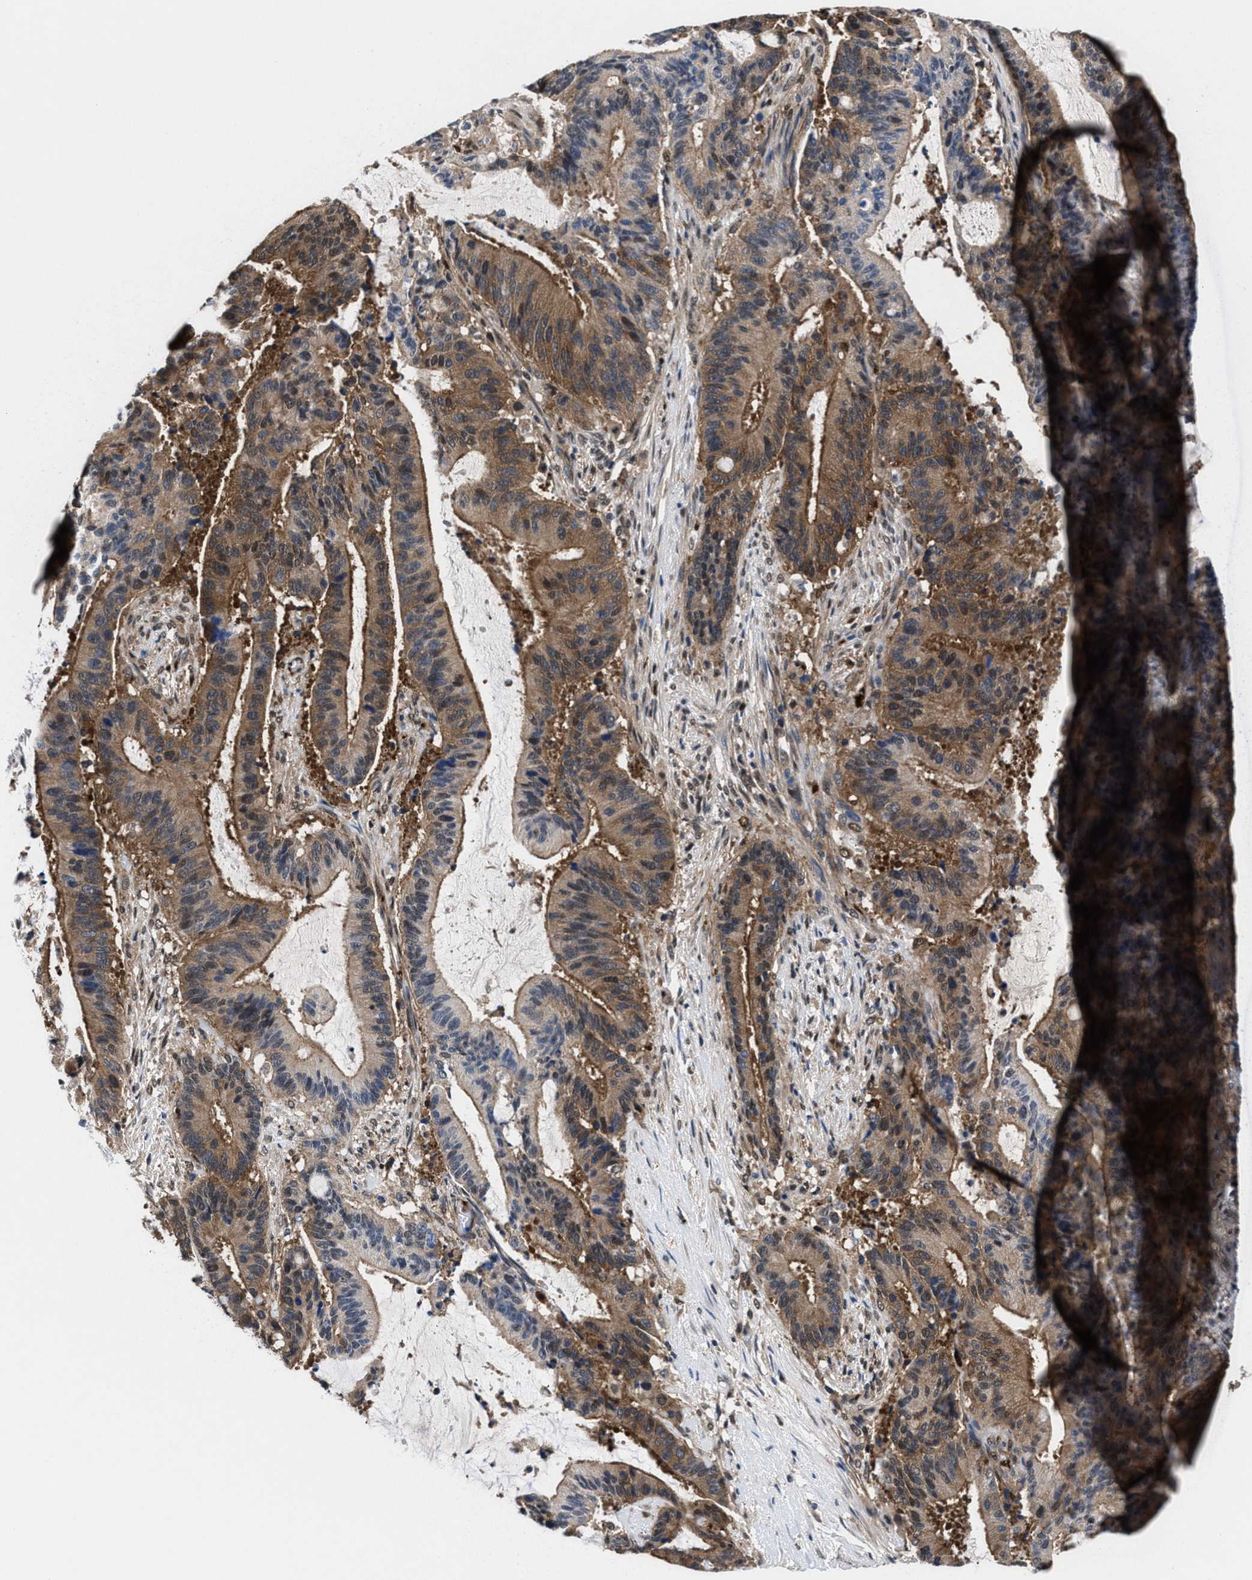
{"staining": {"intensity": "moderate", "quantity": ">75%", "location": "cytoplasmic/membranous"}, "tissue": "liver cancer", "cell_type": "Tumor cells", "image_type": "cancer", "snomed": [{"axis": "morphology", "description": "Normal tissue, NOS"}, {"axis": "morphology", "description": "Cholangiocarcinoma"}, {"axis": "topography", "description": "Liver"}, {"axis": "topography", "description": "Peripheral nerve tissue"}], "caption": "Moderate cytoplasmic/membranous staining is identified in approximately >75% of tumor cells in liver cancer (cholangiocarcinoma).", "gene": "ACLY", "patient": {"sex": "female", "age": 73}}